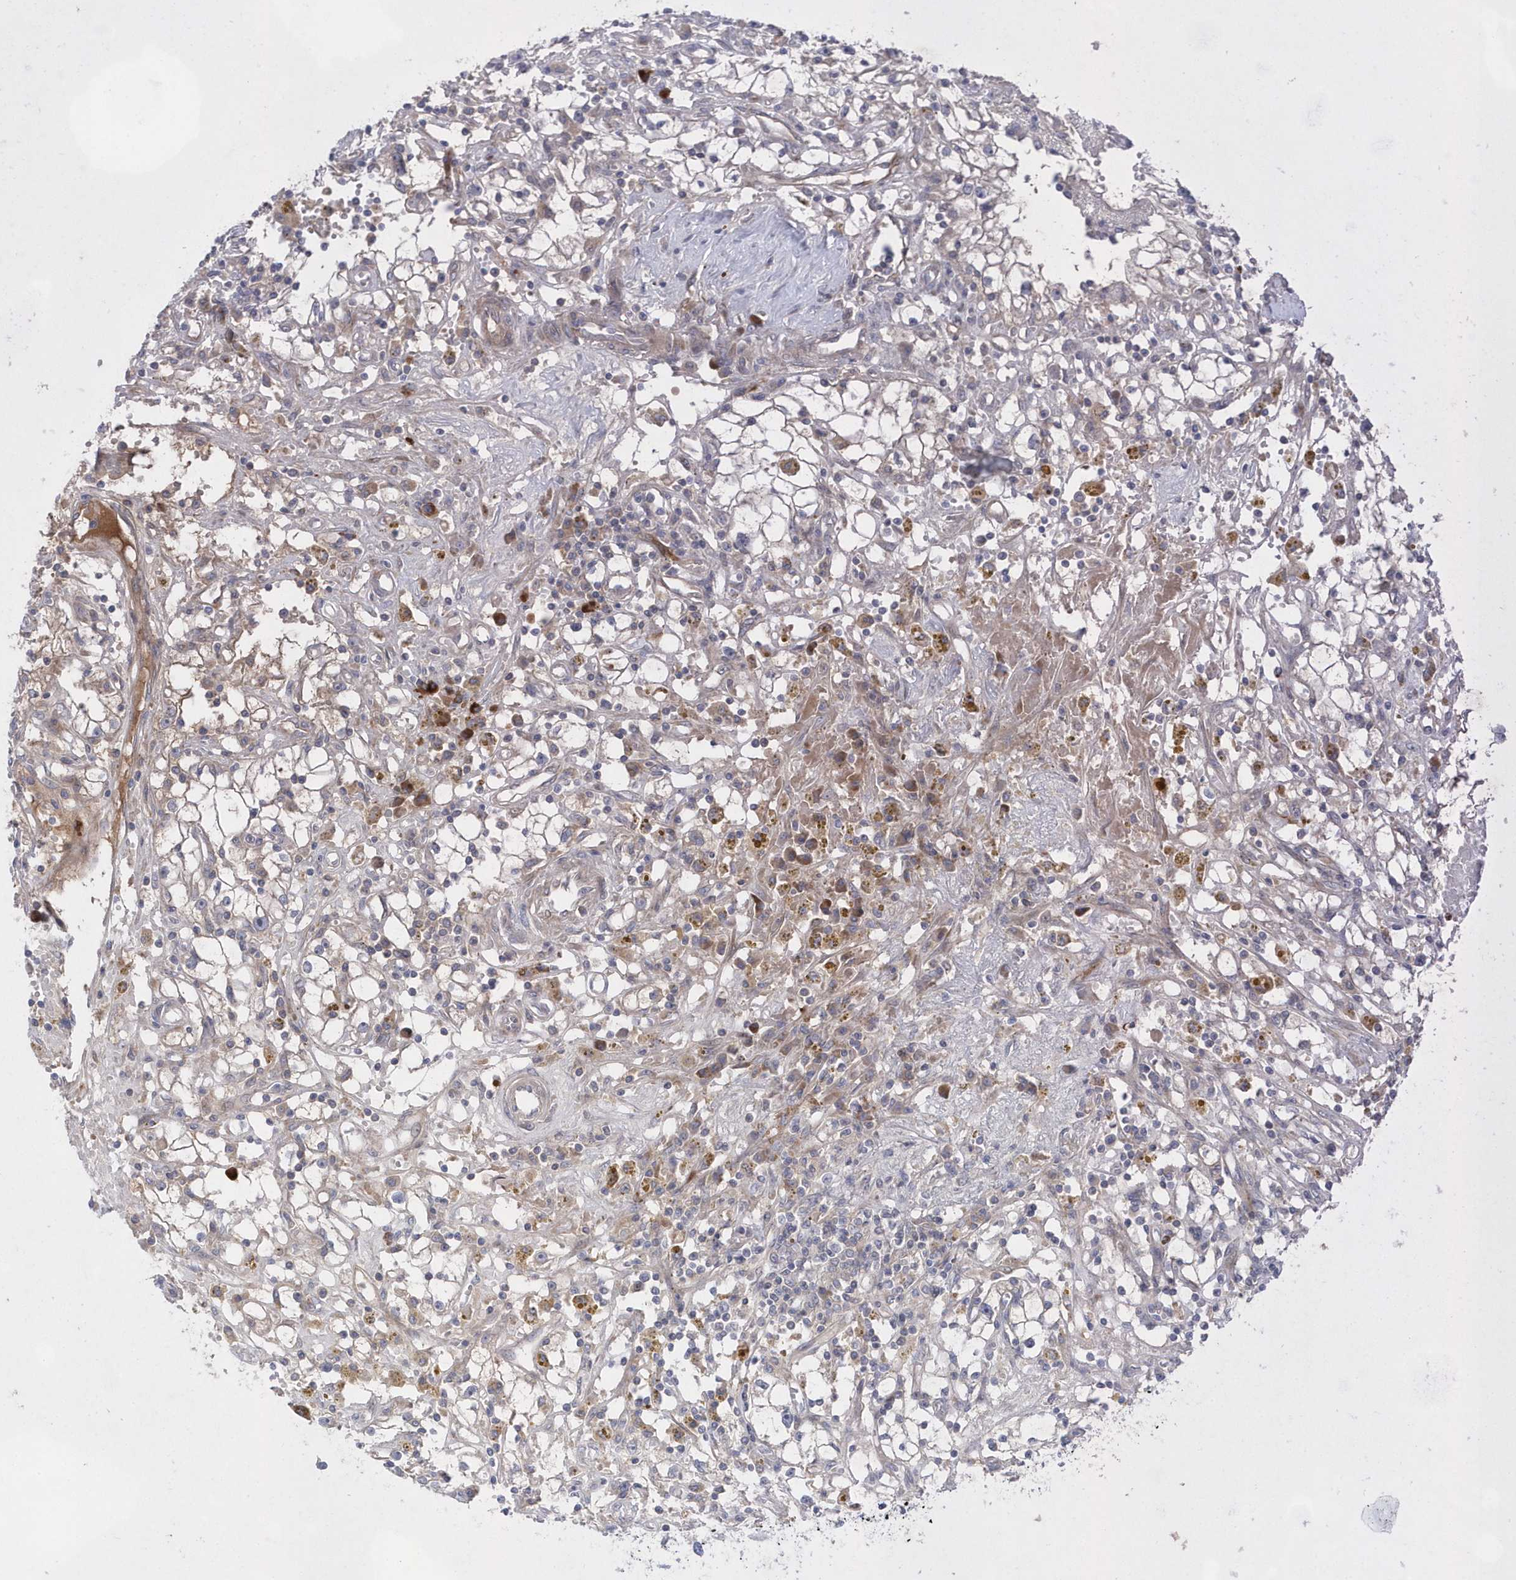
{"staining": {"intensity": "negative", "quantity": "none", "location": "none"}, "tissue": "renal cancer", "cell_type": "Tumor cells", "image_type": "cancer", "snomed": [{"axis": "morphology", "description": "Adenocarcinoma, NOS"}, {"axis": "topography", "description": "Kidney"}], "caption": "Tumor cells are negative for brown protein staining in adenocarcinoma (renal).", "gene": "TMEM132B", "patient": {"sex": "male", "age": 56}}